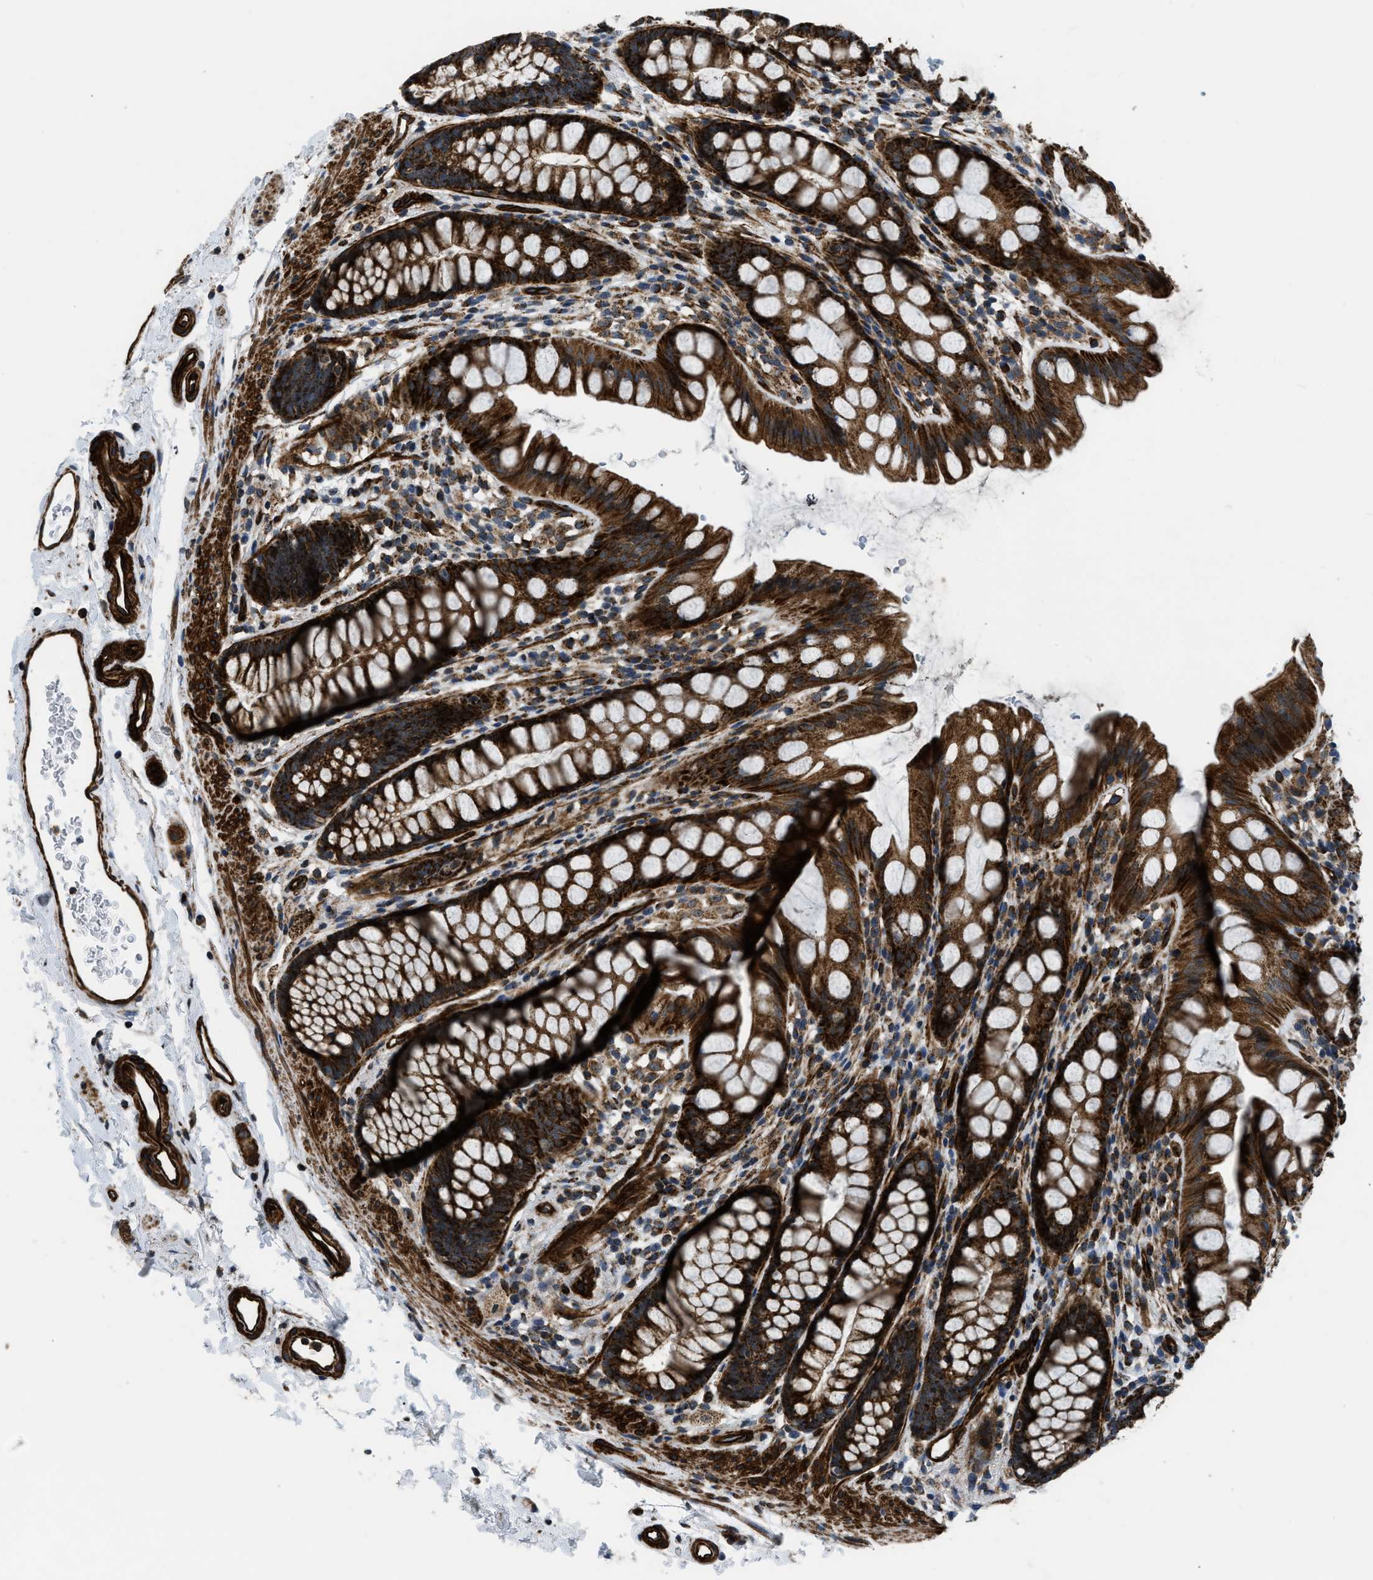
{"staining": {"intensity": "strong", "quantity": ">75%", "location": "cytoplasmic/membranous"}, "tissue": "rectum", "cell_type": "Glandular cells", "image_type": "normal", "snomed": [{"axis": "morphology", "description": "Normal tissue, NOS"}, {"axis": "topography", "description": "Rectum"}], "caption": "Glandular cells reveal strong cytoplasmic/membranous expression in about >75% of cells in normal rectum. (brown staining indicates protein expression, while blue staining denotes nuclei).", "gene": "GSDME", "patient": {"sex": "female", "age": 65}}